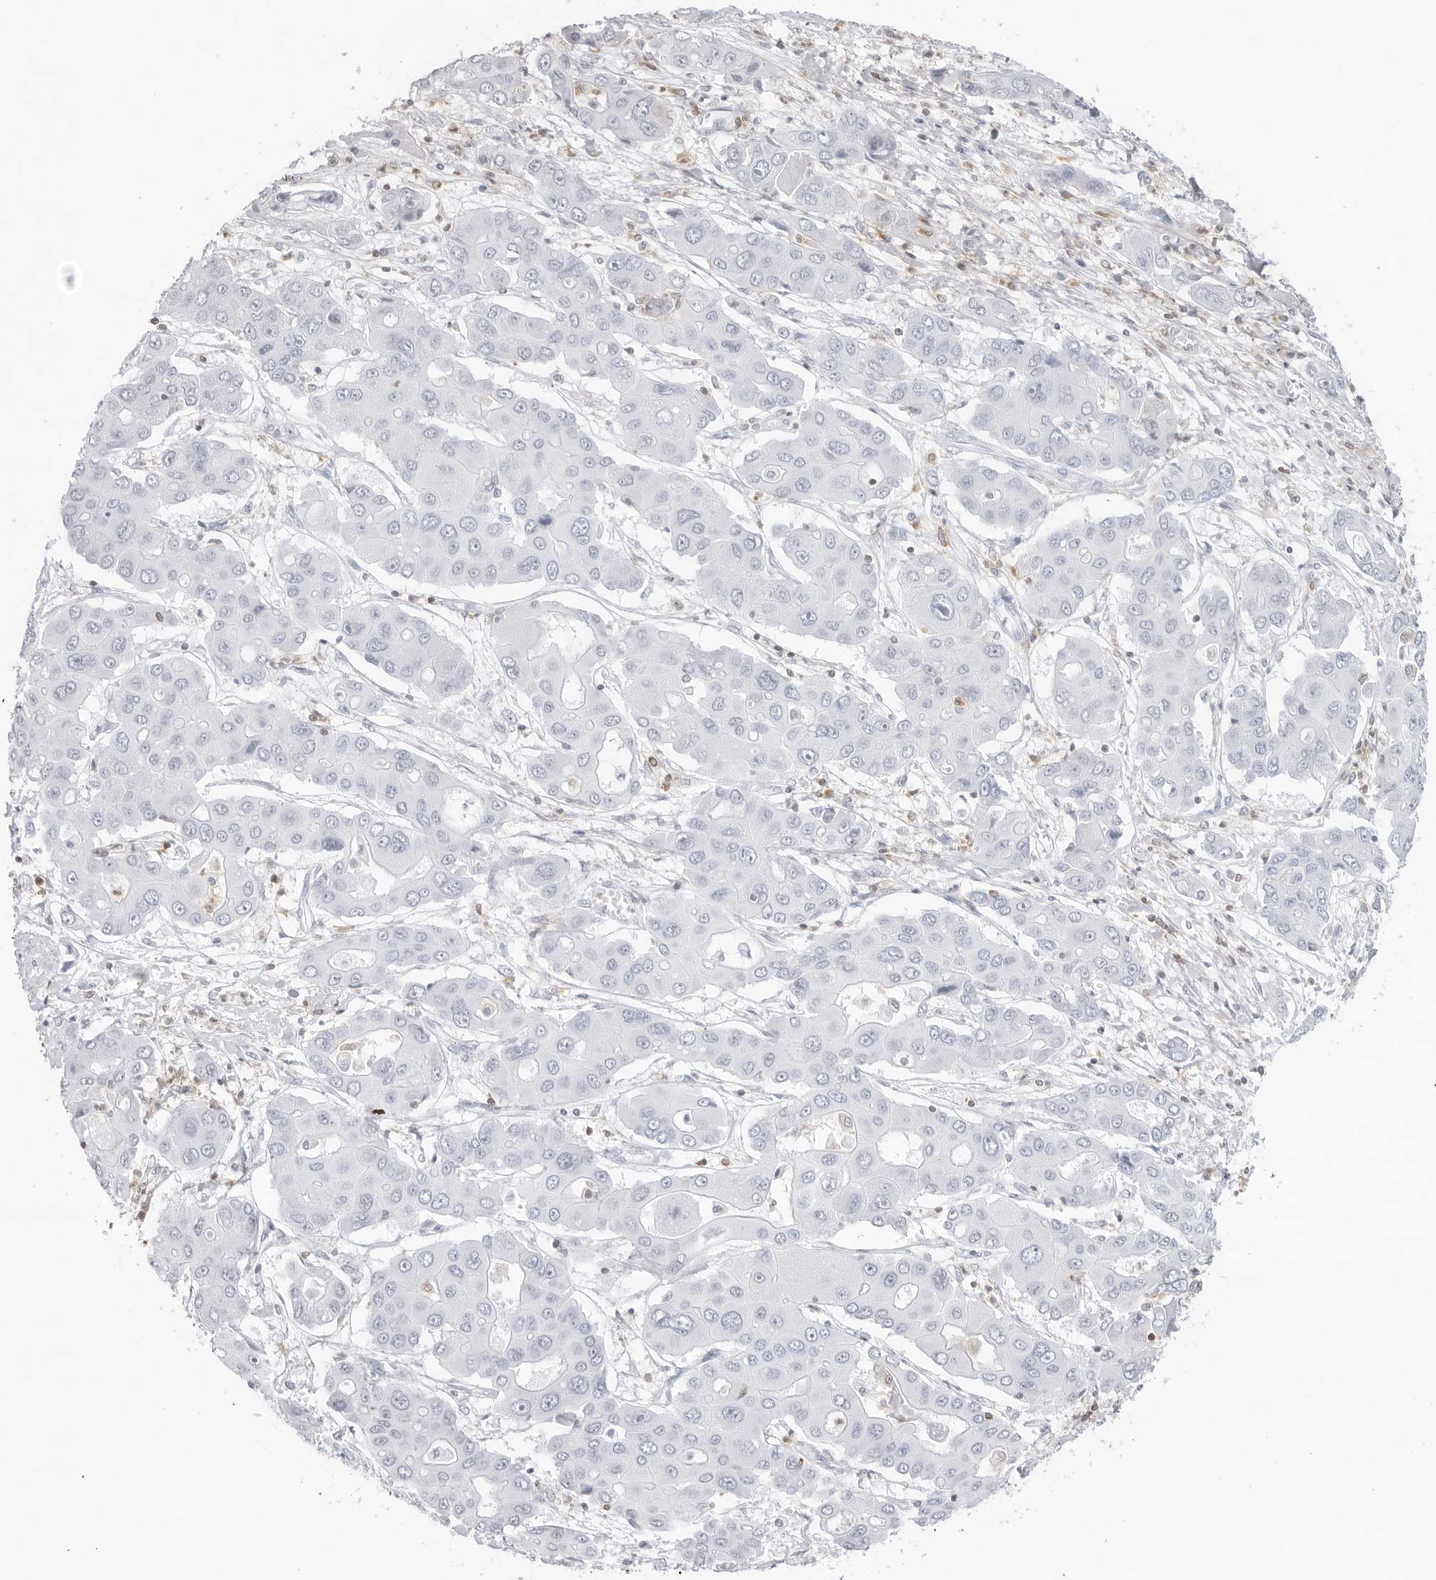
{"staining": {"intensity": "negative", "quantity": "none", "location": "none"}, "tissue": "liver cancer", "cell_type": "Tumor cells", "image_type": "cancer", "snomed": [{"axis": "morphology", "description": "Cholangiocarcinoma"}, {"axis": "topography", "description": "Liver"}], "caption": "A high-resolution photomicrograph shows IHC staining of cholangiocarcinoma (liver), which shows no significant expression in tumor cells.", "gene": "FMNL1", "patient": {"sex": "male", "age": 67}}